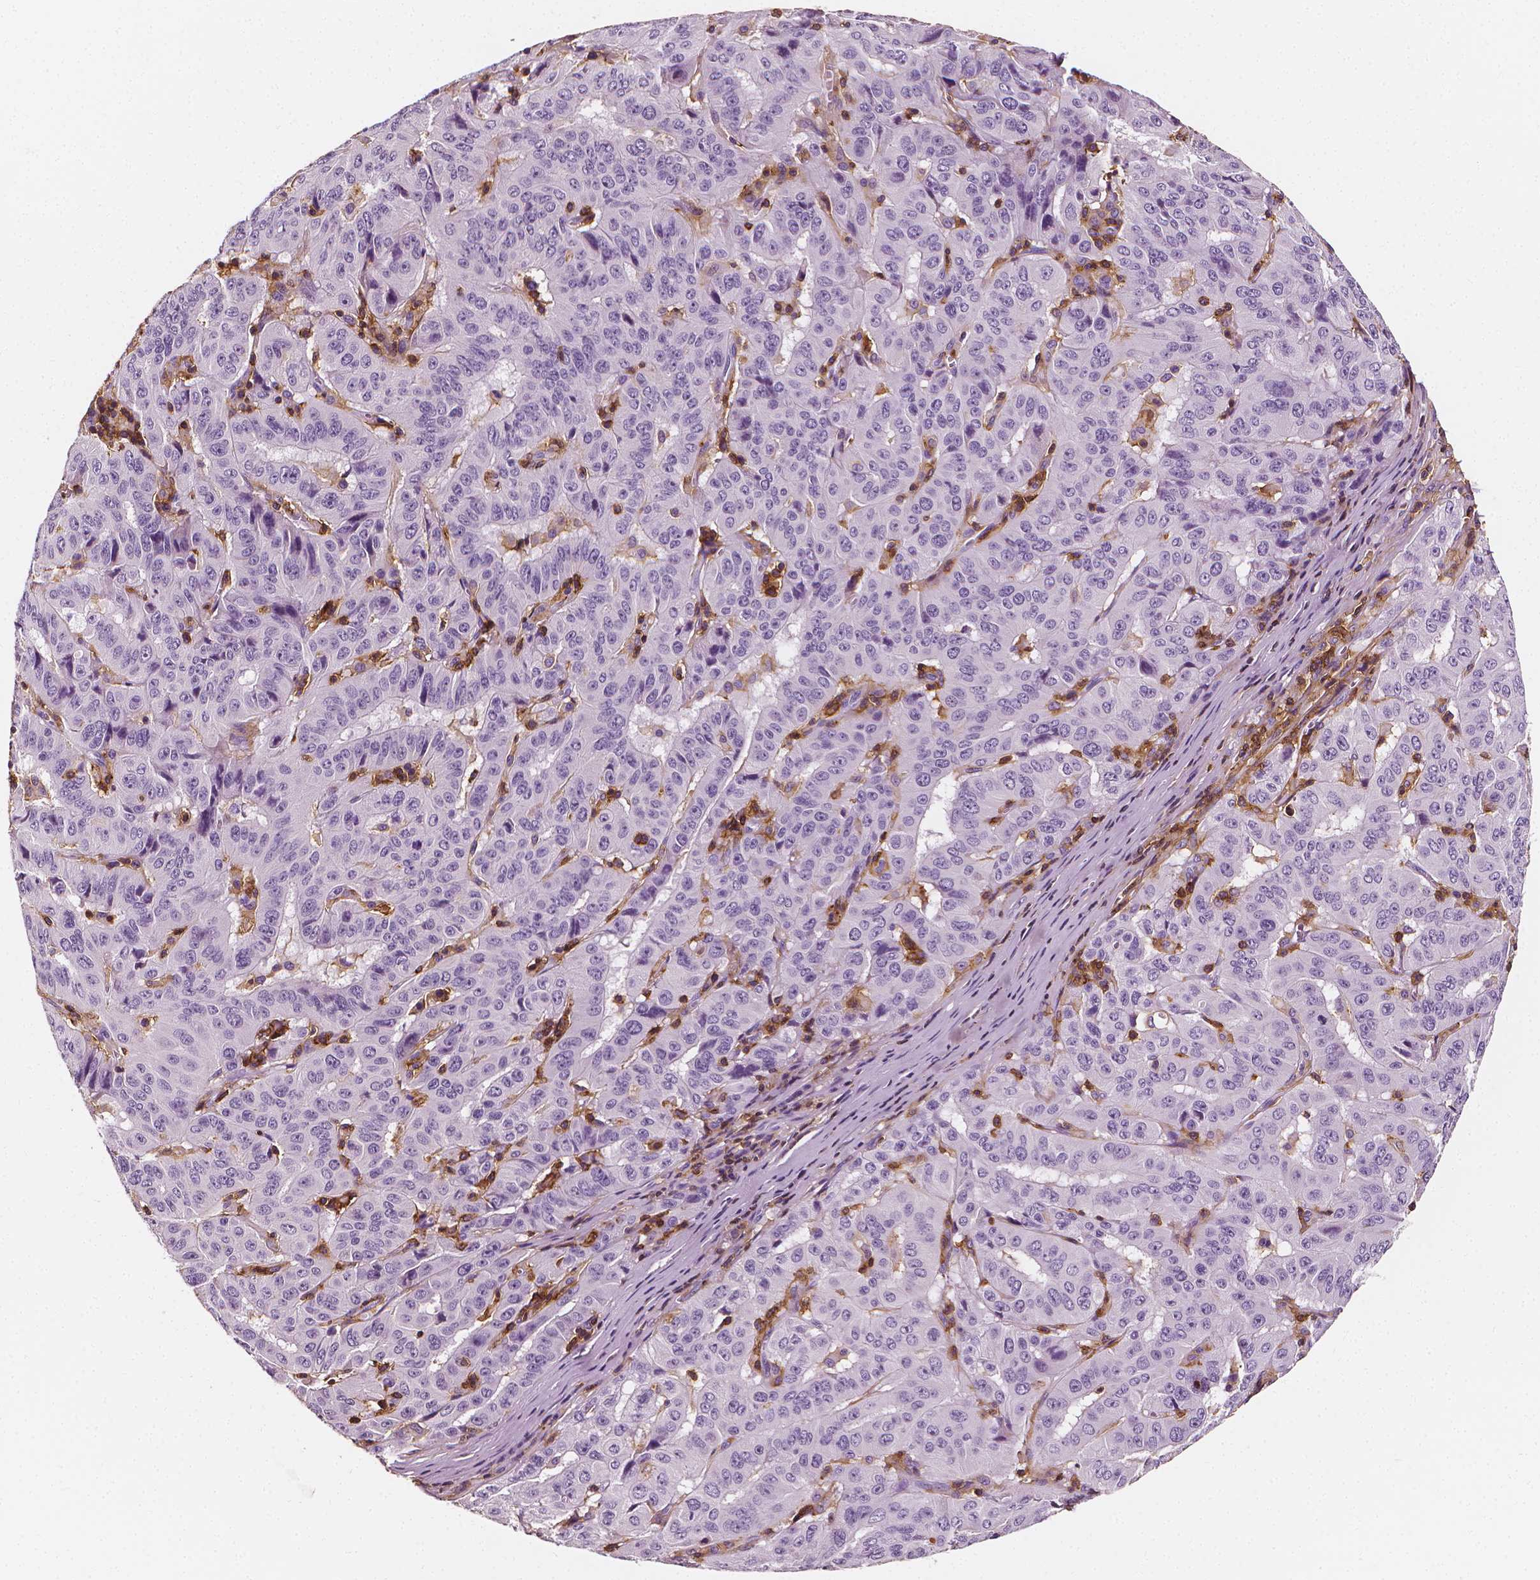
{"staining": {"intensity": "negative", "quantity": "none", "location": "none"}, "tissue": "pancreatic cancer", "cell_type": "Tumor cells", "image_type": "cancer", "snomed": [{"axis": "morphology", "description": "Adenocarcinoma, NOS"}, {"axis": "topography", "description": "Pancreas"}], "caption": "The image demonstrates no staining of tumor cells in adenocarcinoma (pancreatic).", "gene": "PTPRC", "patient": {"sex": "male", "age": 63}}